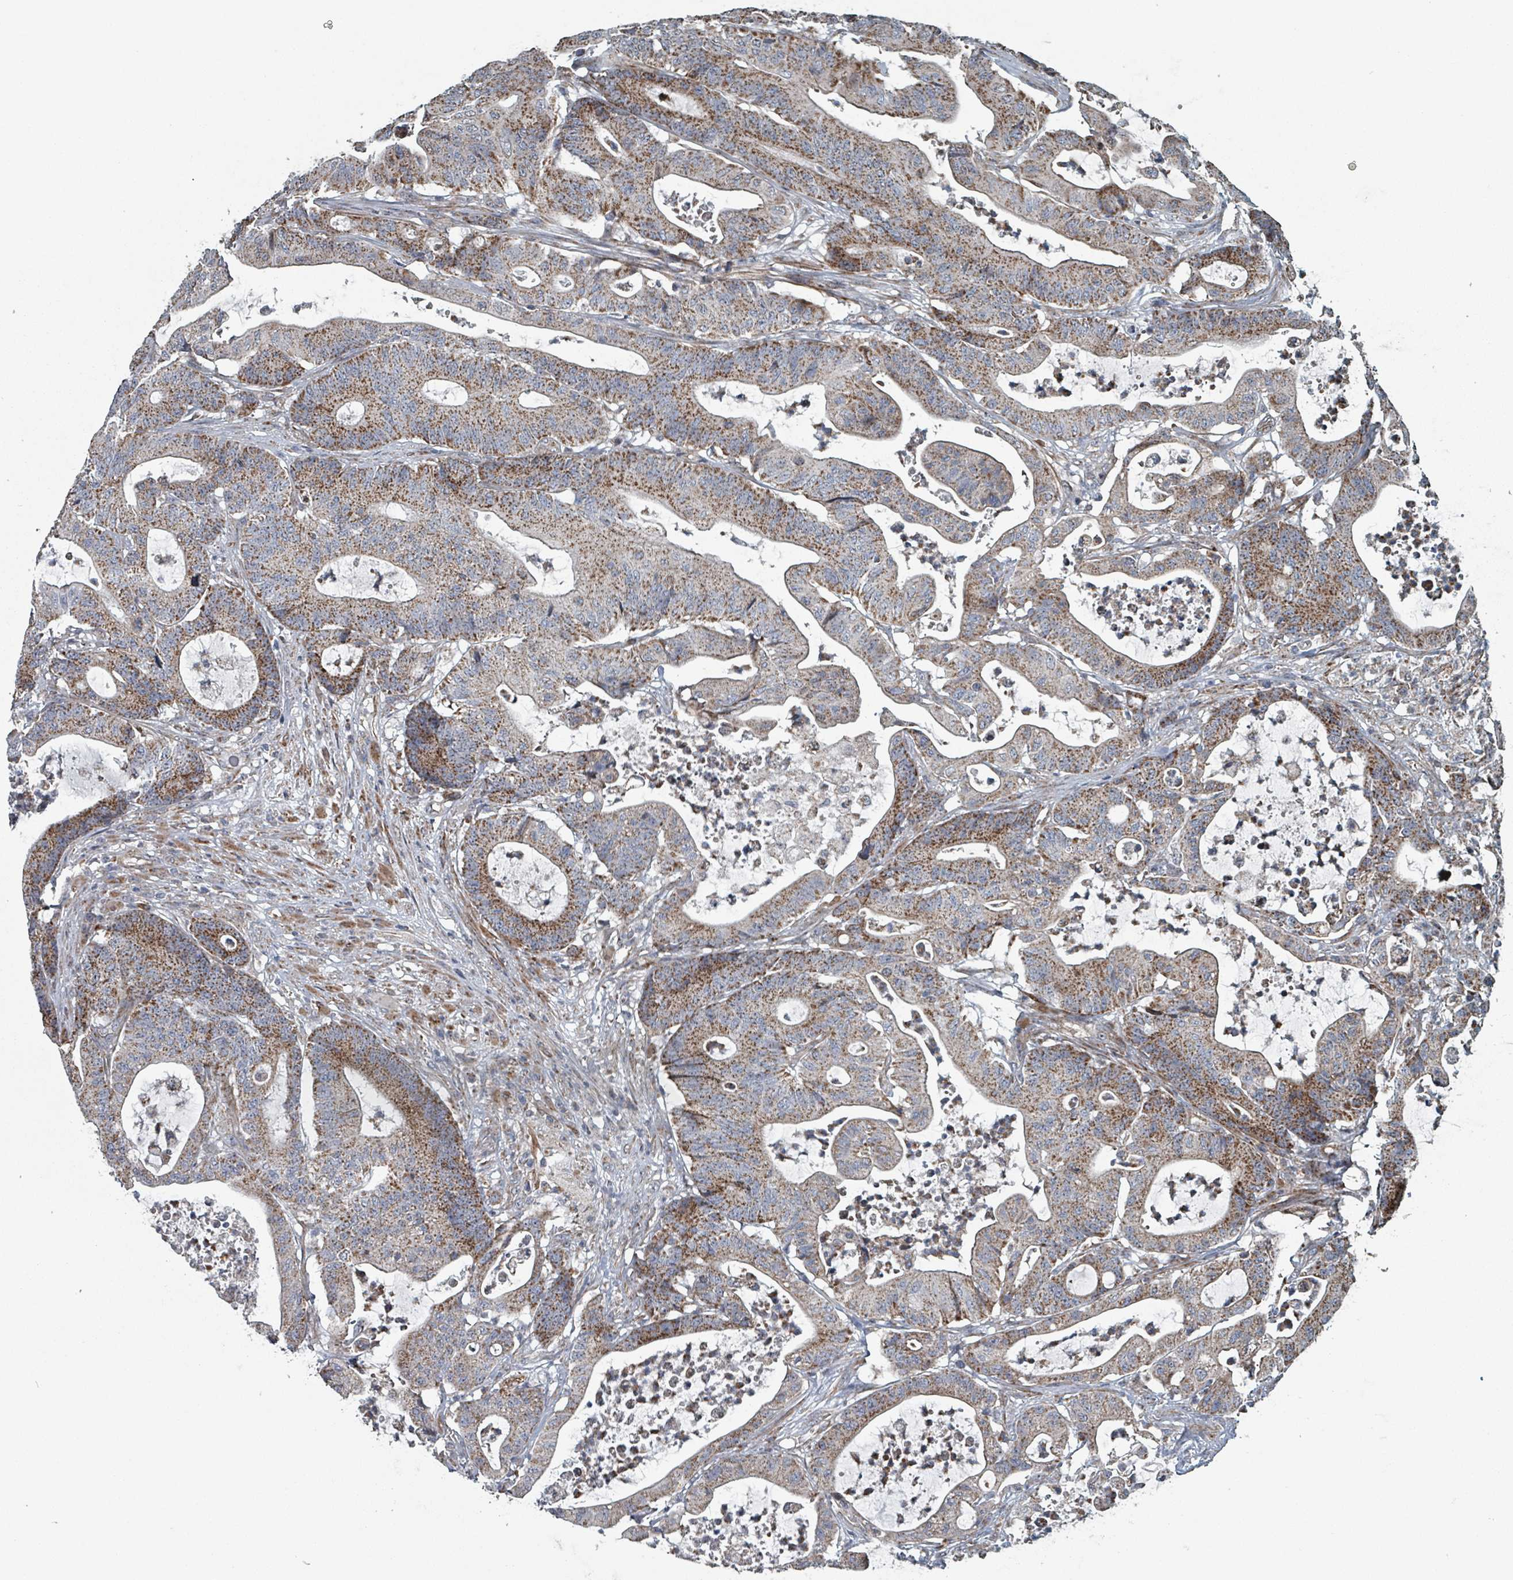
{"staining": {"intensity": "strong", "quantity": ">75%", "location": "cytoplasmic/membranous"}, "tissue": "colorectal cancer", "cell_type": "Tumor cells", "image_type": "cancer", "snomed": [{"axis": "morphology", "description": "Adenocarcinoma, NOS"}, {"axis": "topography", "description": "Colon"}], "caption": "Immunohistochemical staining of human adenocarcinoma (colorectal) exhibits high levels of strong cytoplasmic/membranous positivity in about >75% of tumor cells.", "gene": "MRPL4", "patient": {"sex": "female", "age": 84}}